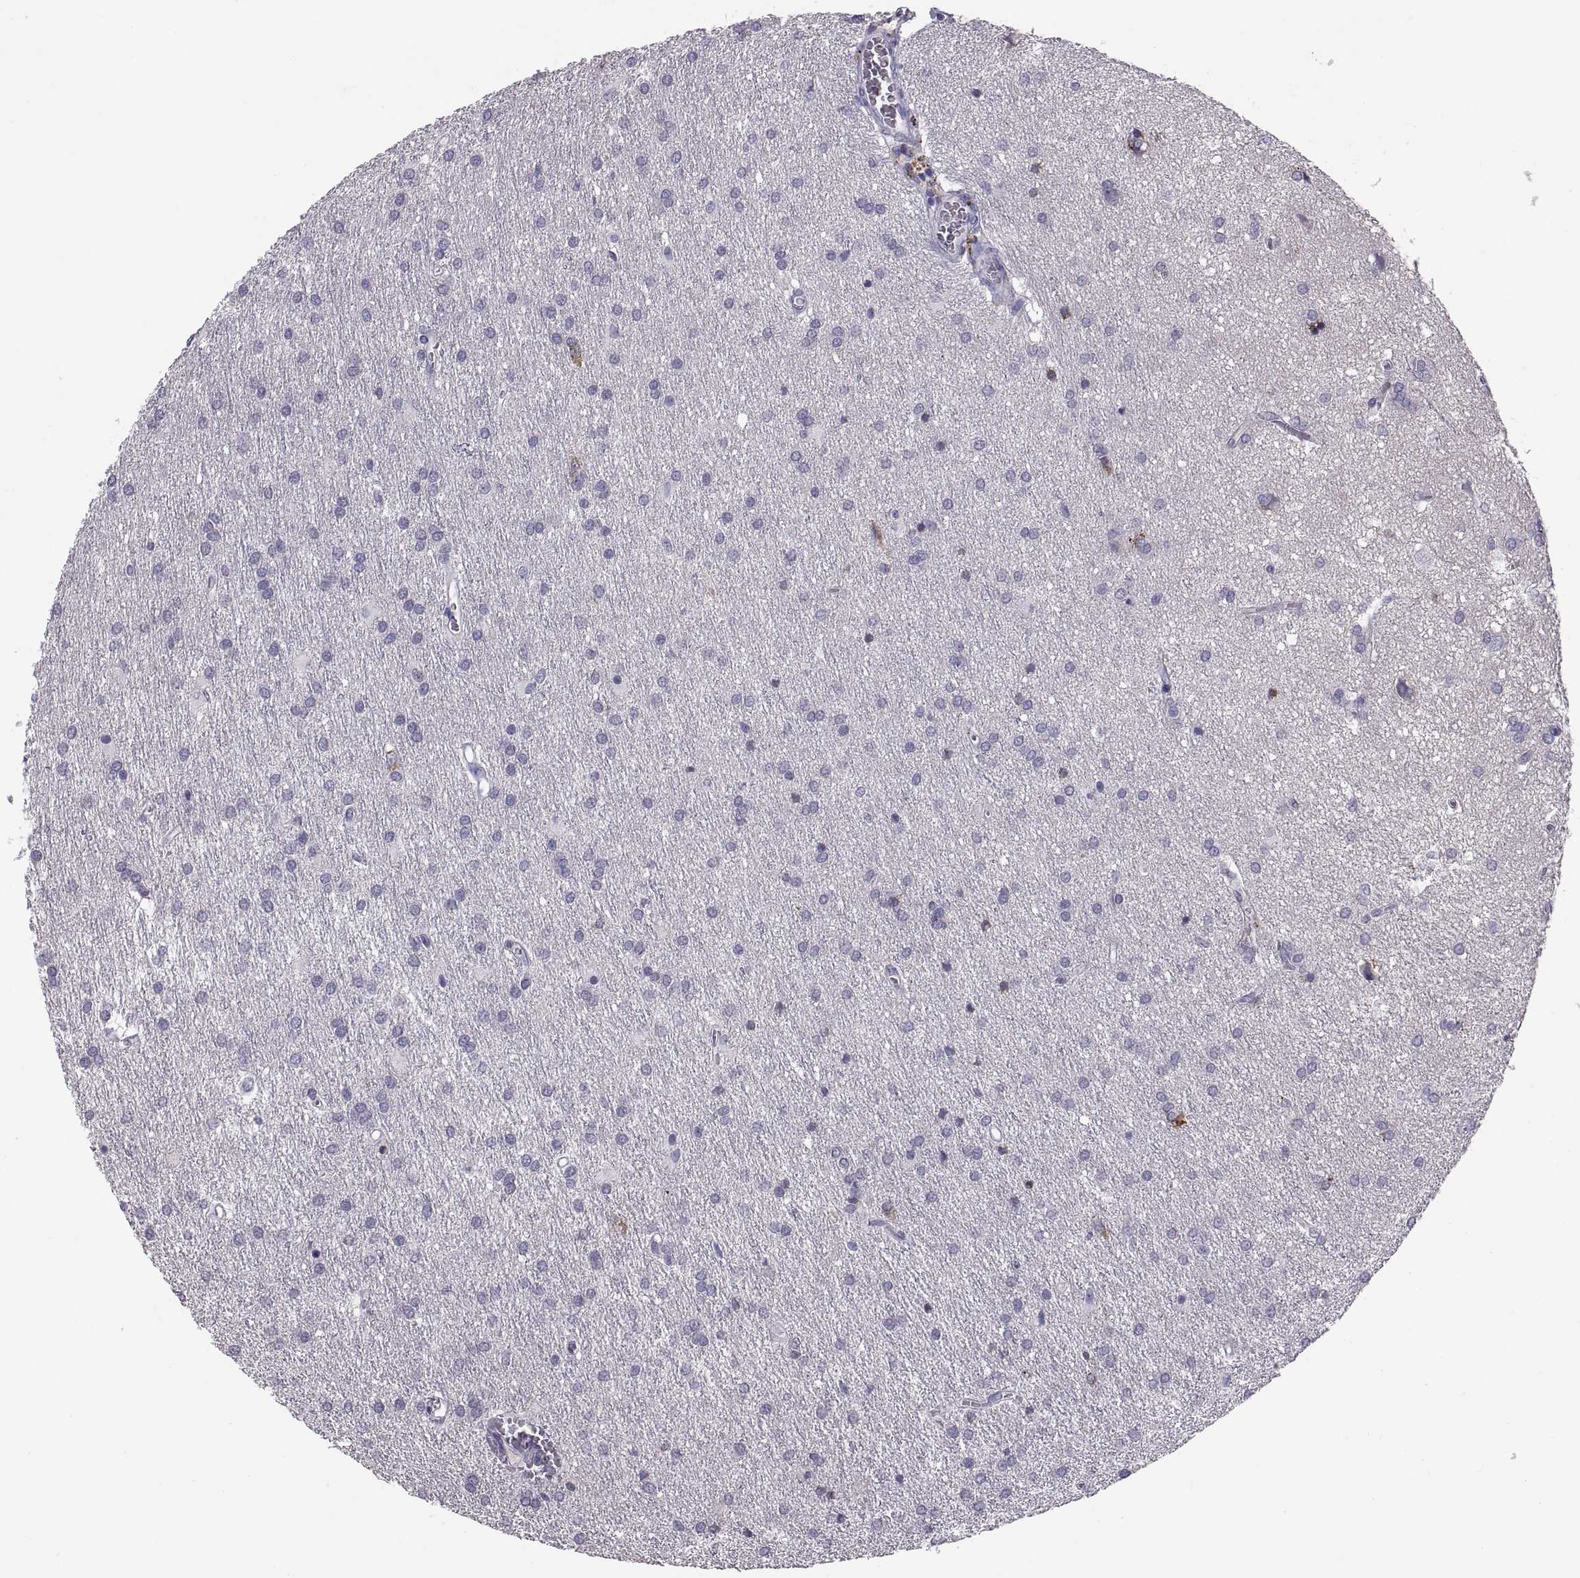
{"staining": {"intensity": "negative", "quantity": "none", "location": "none"}, "tissue": "glioma", "cell_type": "Tumor cells", "image_type": "cancer", "snomed": [{"axis": "morphology", "description": "Glioma, malignant, Low grade"}, {"axis": "topography", "description": "Brain"}], "caption": "High power microscopy histopathology image of an immunohistochemistry micrograph of glioma, revealing no significant expression in tumor cells.", "gene": "PTN", "patient": {"sex": "female", "age": 32}}